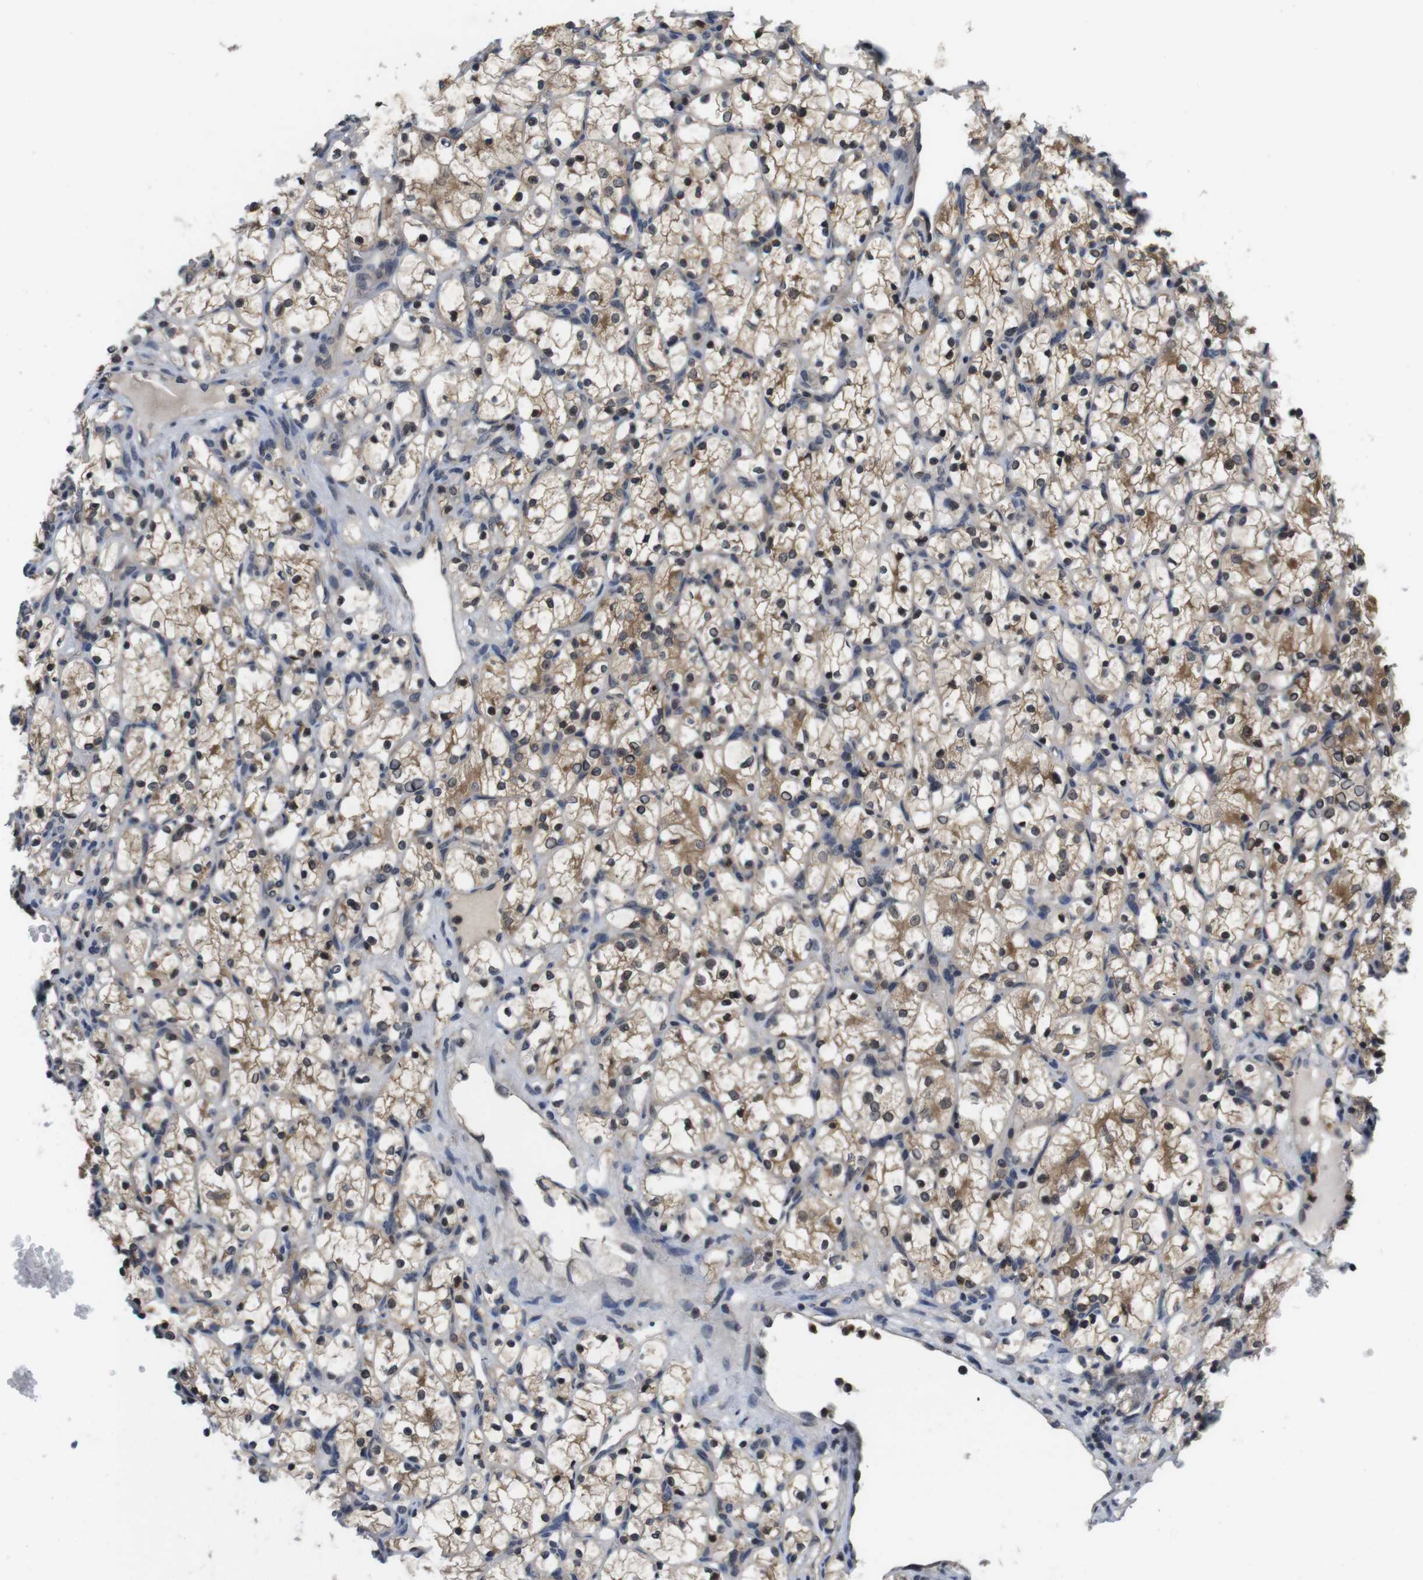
{"staining": {"intensity": "moderate", "quantity": "25%-75%", "location": "cytoplasmic/membranous,nuclear"}, "tissue": "renal cancer", "cell_type": "Tumor cells", "image_type": "cancer", "snomed": [{"axis": "morphology", "description": "Adenocarcinoma, NOS"}, {"axis": "topography", "description": "Kidney"}], "caption": "IHC of human adenocarcinoma (renal) shows medium levels of moderate cytoplasmic/membranous and nuclear staining in about 25%-75% of tumor cells.", "gene": "FADD", "patient": {"sex": "female", "age": 69}}